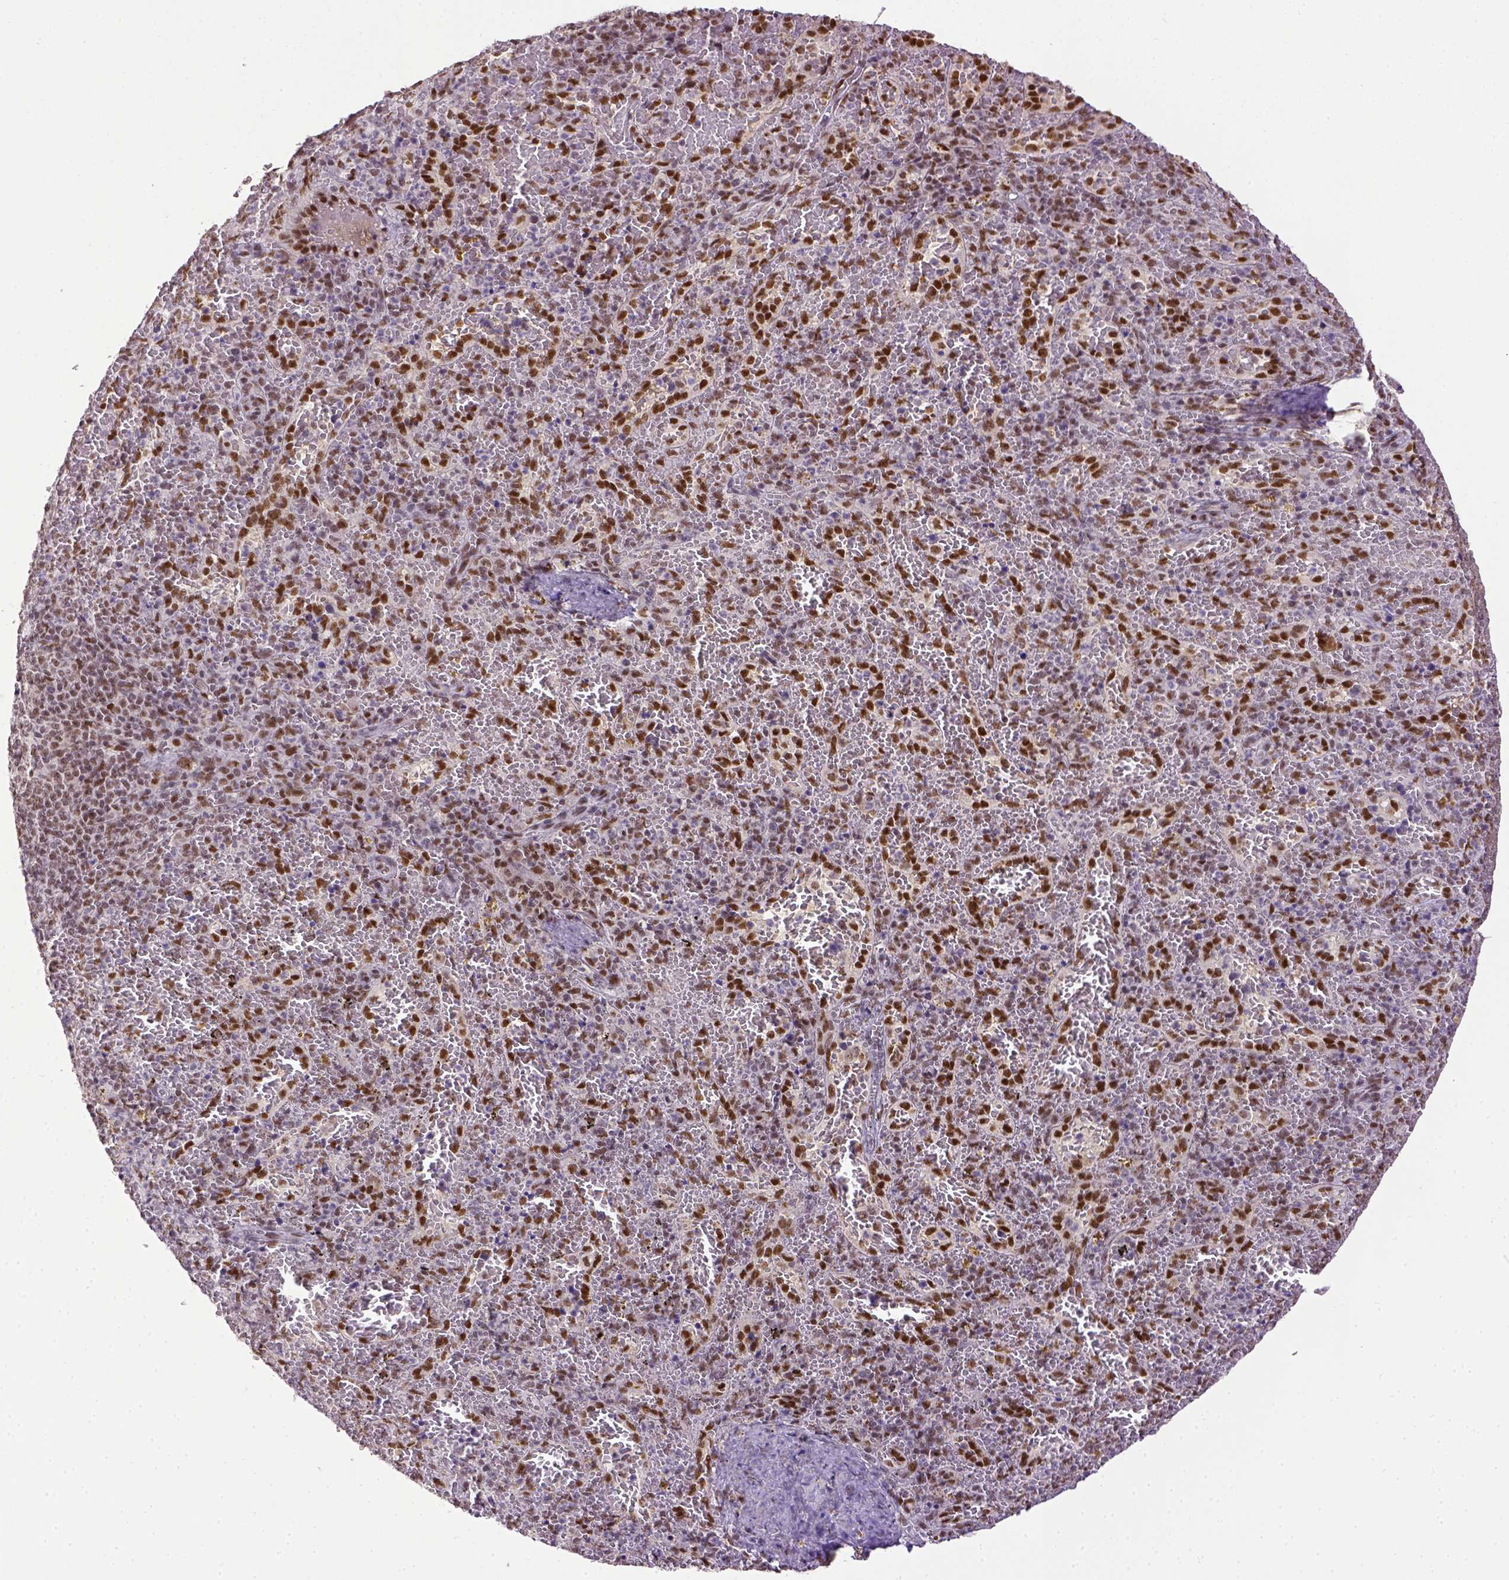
{"staining": {"intensity": "moderate", "quantity": ">75%", "location": "nuclear"}, "tissue": "spleen", "cell_type": "Cells in red pulp", "image_type": "normal", "snomed": [{"axis": "morphology", "description": "Normal tissue, NOS"}, {"axis": "topography", "description": "Spleen"}], "caption": "Immunohistochemistry of normal human spleen reveals medium levels of moderate nuclear staining in about >75% of cells in red pulp.", "gene": "ERCC1", "patient": {"sex": "female", "age": 50}}